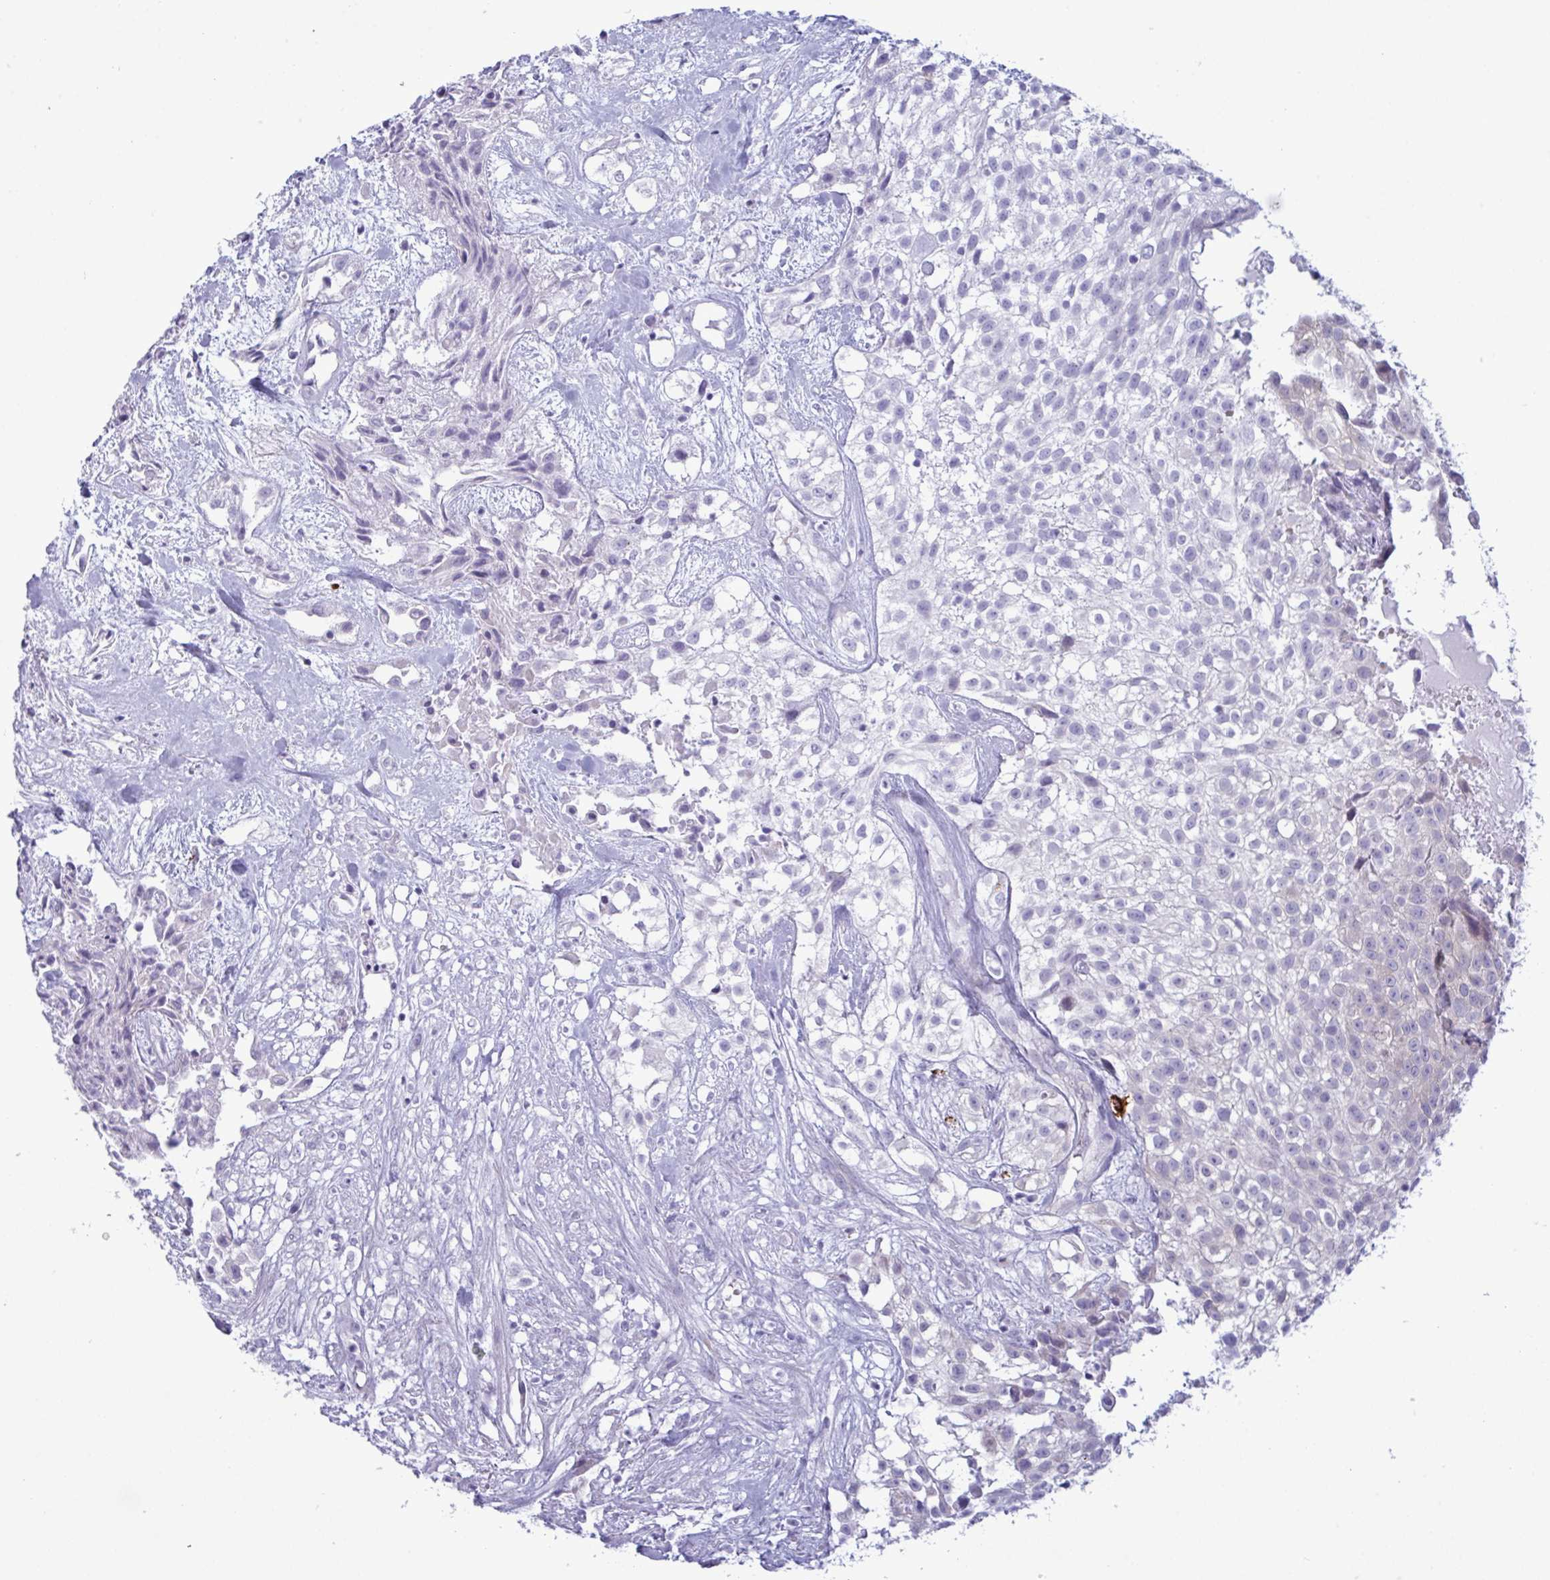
{"staining": {"intensity": "negative", "quantity": "none", "location": "none"}, "tissue": "urothelial cancer", "cell_type": "Tumor cells", "image_type": "cancer", "snomed": [{"axis": "morphology", "description": "Urothelial carcinoma, High grade"}, {"axis": "topography", "description": "Urinary bladder"}], "caption": "DAB (3,3'-diaminobenzidine) immunohistochemical staining of high-grade urothelial carcinoma displays no significant expression in tumor cells. (Brightfield microscopy of DAB immunohistochemistry (IHC) at high magnification).", "gene": "ZNF684", "patient": {"sex": "male", "age": 56}}